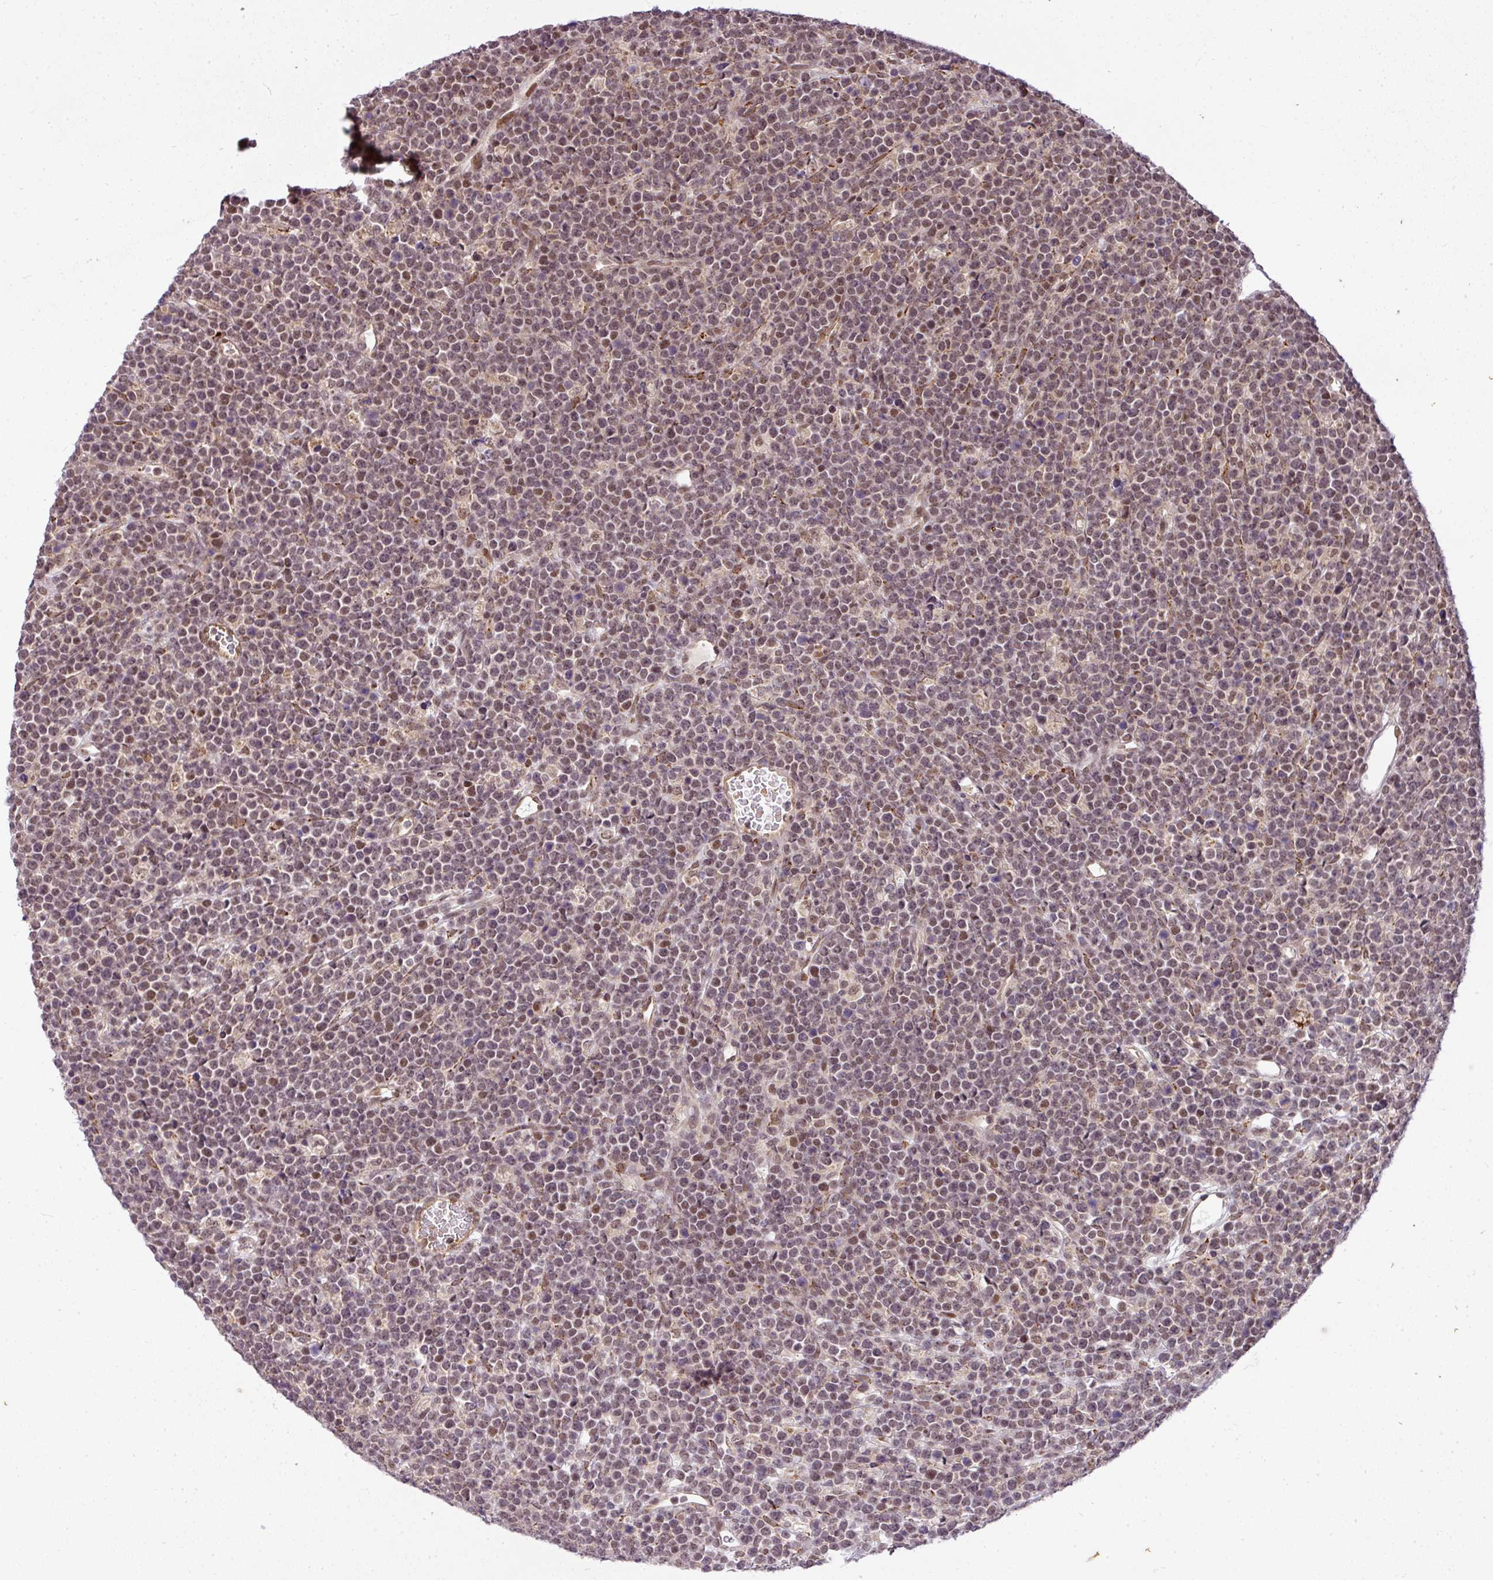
{"staining": {"intensity": "moderate", "quantity": "25%-75%", "location": "nuclear"}, "tissue": "lymphoma", "cell_type": "Tumor cells", "image_type": "cancer", "snomed": [{"axis": "morphology", "description": "Malignant lymphoma, non-Hodgkin's type, High grade"}, {"axis": "topography", "description": "Ovary"}], "caption": "DAB (3,3'-diaminobenzidine) immunohistochemical staining of lymphoma demonstrates moderate nuclear protein expression in about 25%-75% of tumor cells. (DAB IHC, brown staining for protein, blue staining for nuclei).", "gene": "C1orf226", "patient": {"sex": "female", "age": 56}}